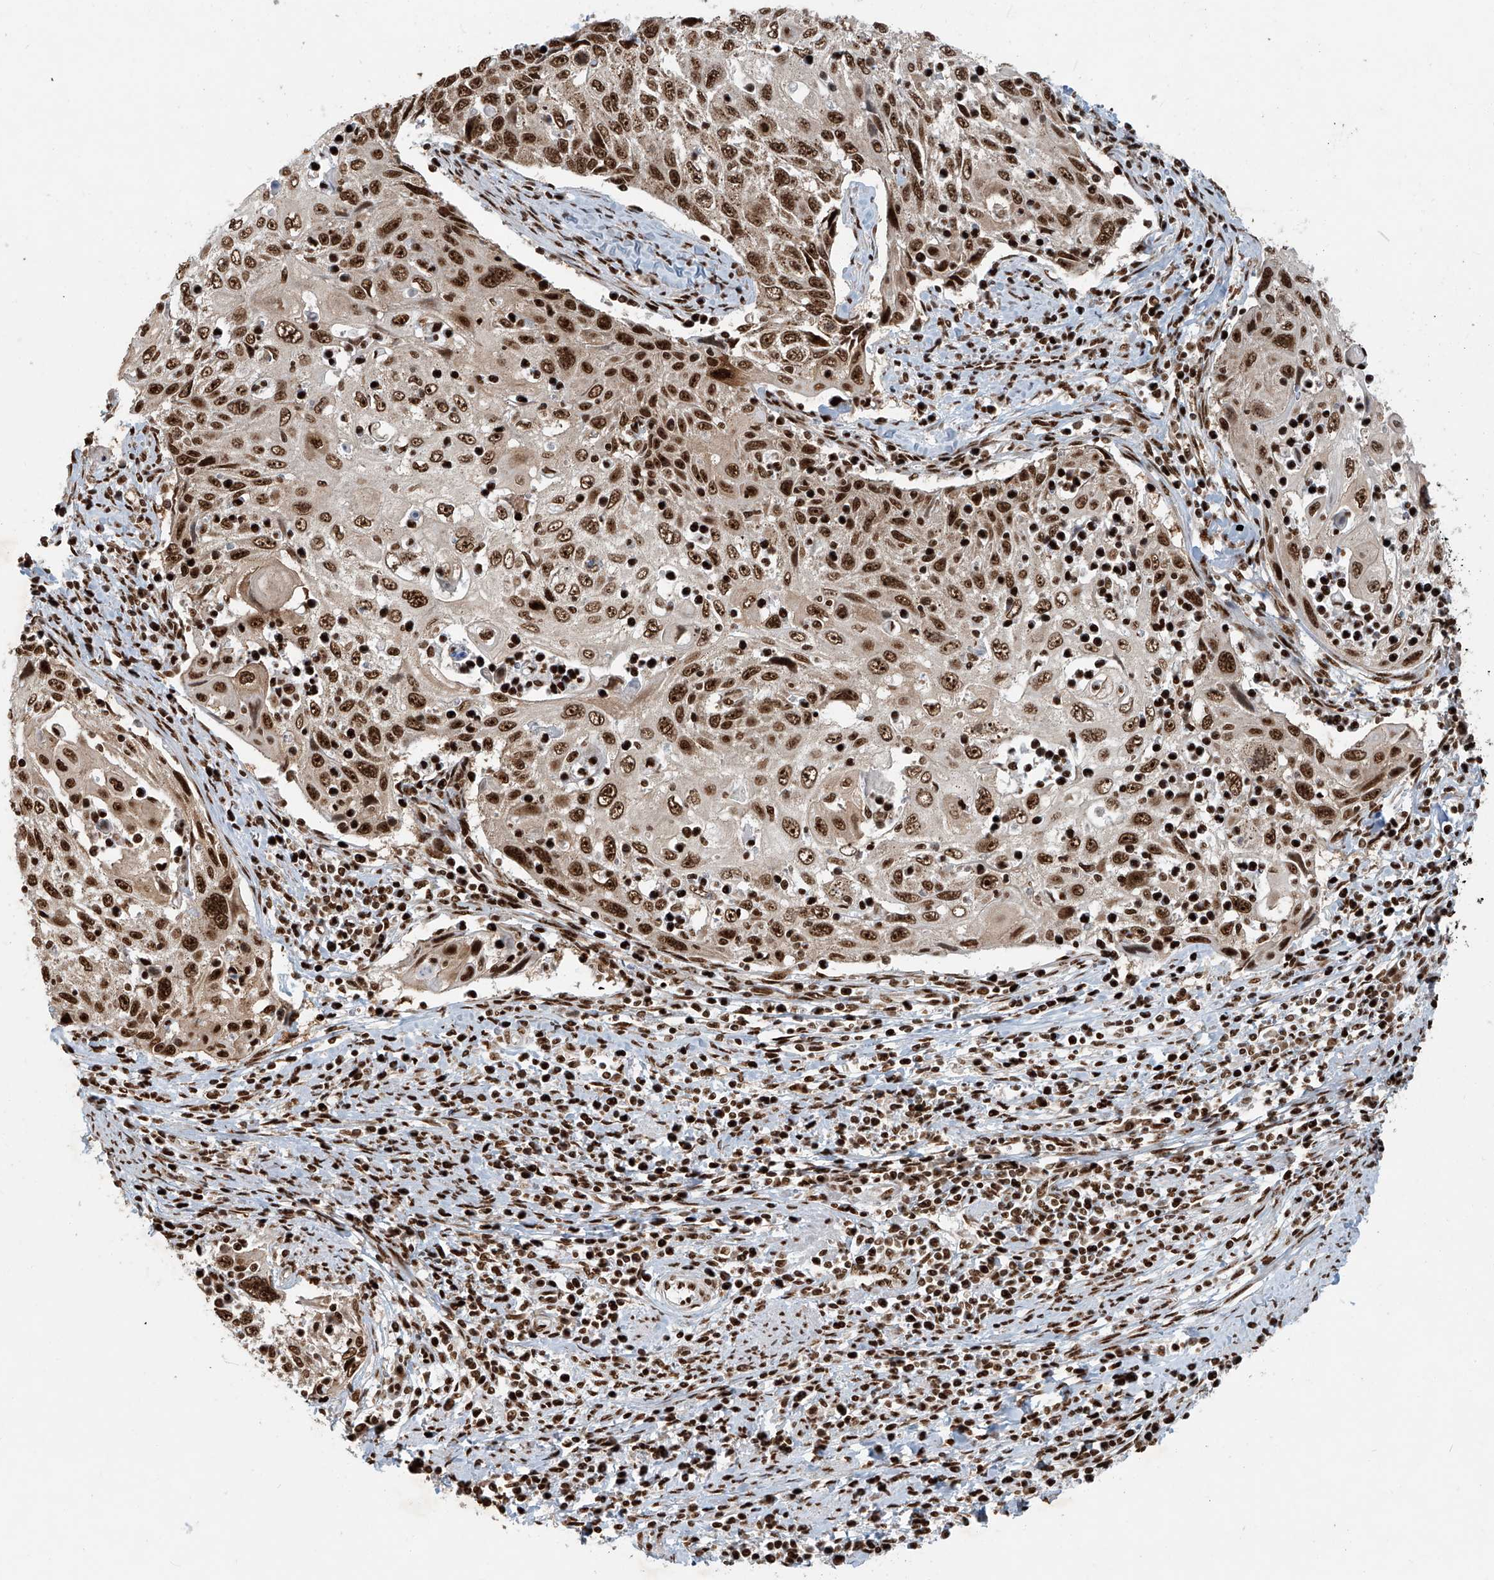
{"staining": {"intensity": "strong", "quantity": ">75%", "location": "nuclear"}, "tissue": "cervical cancer", "cell_type": "Tumor cells", "image_type": "cancer", "snomed": [{"axis": "morphology", "description": "Squamous cell carcinoma, NOS"}, {"axis": "topography", "description": "Cervix"}], "caption": "IHC of cervical cancer (squamous cell carcinoma) exhibits high levels of strong nuclear positivity in about >75% of tumor cells.", "gene": "FAM193B", "patient": {"sex": "female", "age": 70}}